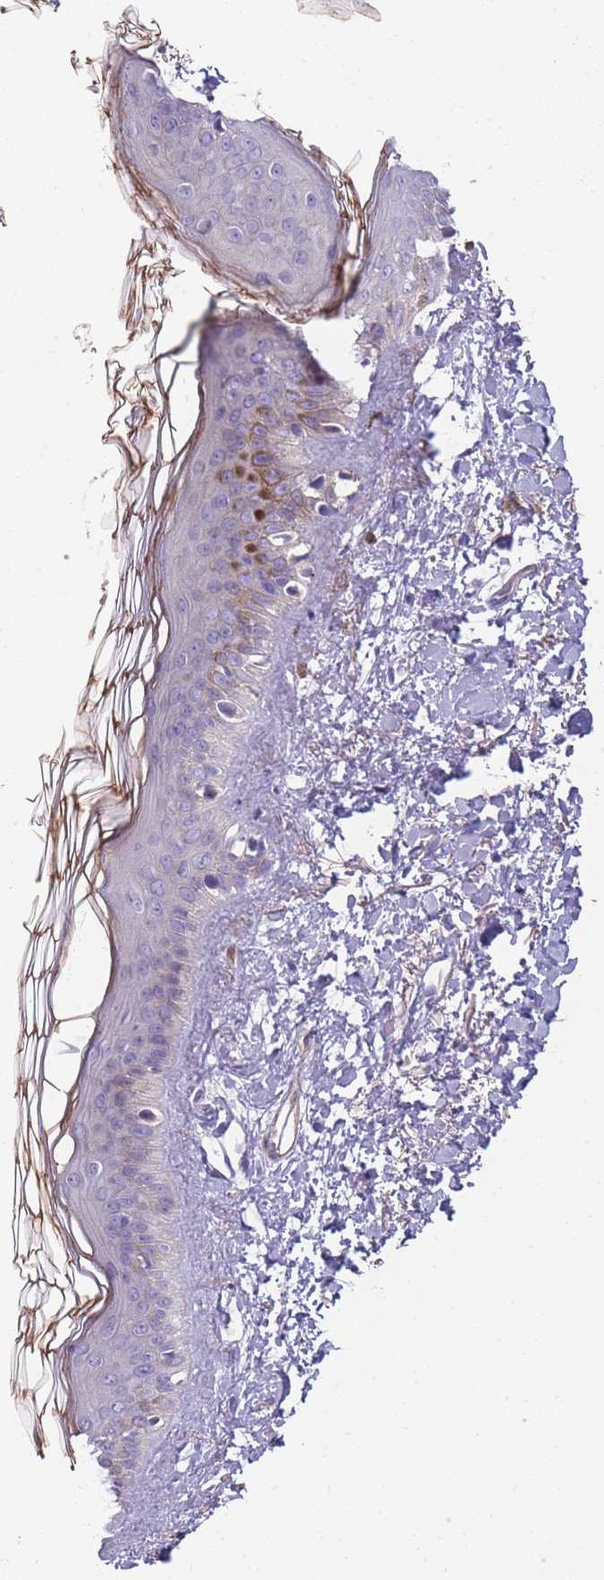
{"staining": {"intensity": "negative", "quantity": "none", "location": "none"}, "tissue": "skin", "cell_type": "Fibroblasts", "image_type": "normal", "snomed": [{"axis": "morphology", "description": "Normal tissue, NOS"}, {"axis": "topography", "description": "Skin"}], "caption": "Human skin stained for a protein using immunohistochemistry reveals no positivity in fibroblasts.", "gene": "FAM124A", "patient": {"sex": "female", "age": 58}}